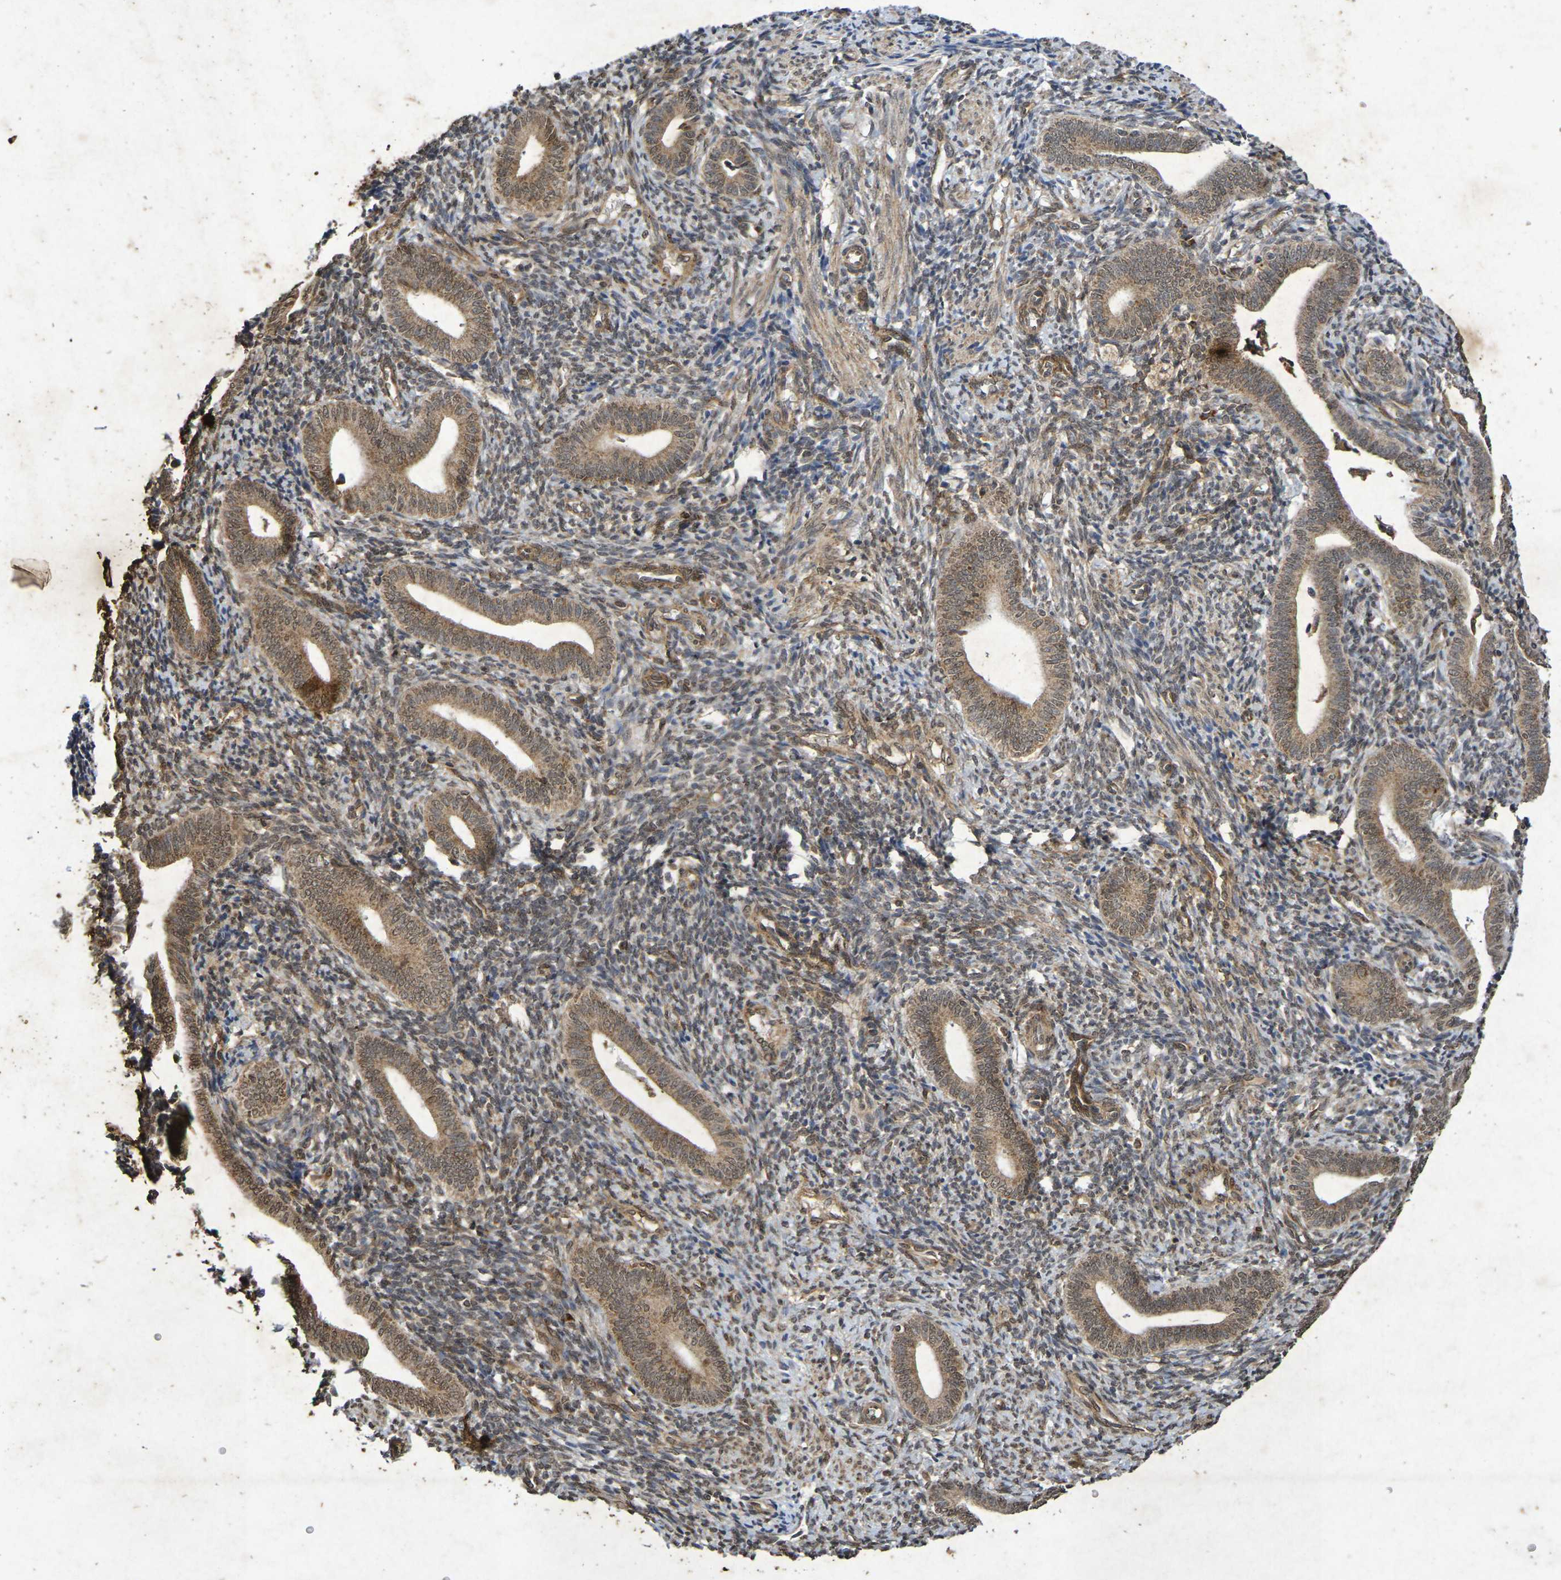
{"staining": {"intensity": "moderate", "quantity": "25%-75%", "location": "cytoplasmic/membranous,nuclear"}, "tissue": "endometrium", "cell_type": "Cells in endometrial stroma", "image_type": "normal", "snomed": [{"axis": "morphology", "description": "Normal tissue, NOS"}, {"axis": "topography", "description": "Uterus"}, {"axis": "topography", "description": "Endometrium"}], "caption": "The image shows a brown stain indicating the presence of a protein in the cytoplasmic/membranous,nuclear of cells in endometrial stroma in endometrium.", "gene": "GUCY1A2", "patient": {"sex": "female", "age": 33}}